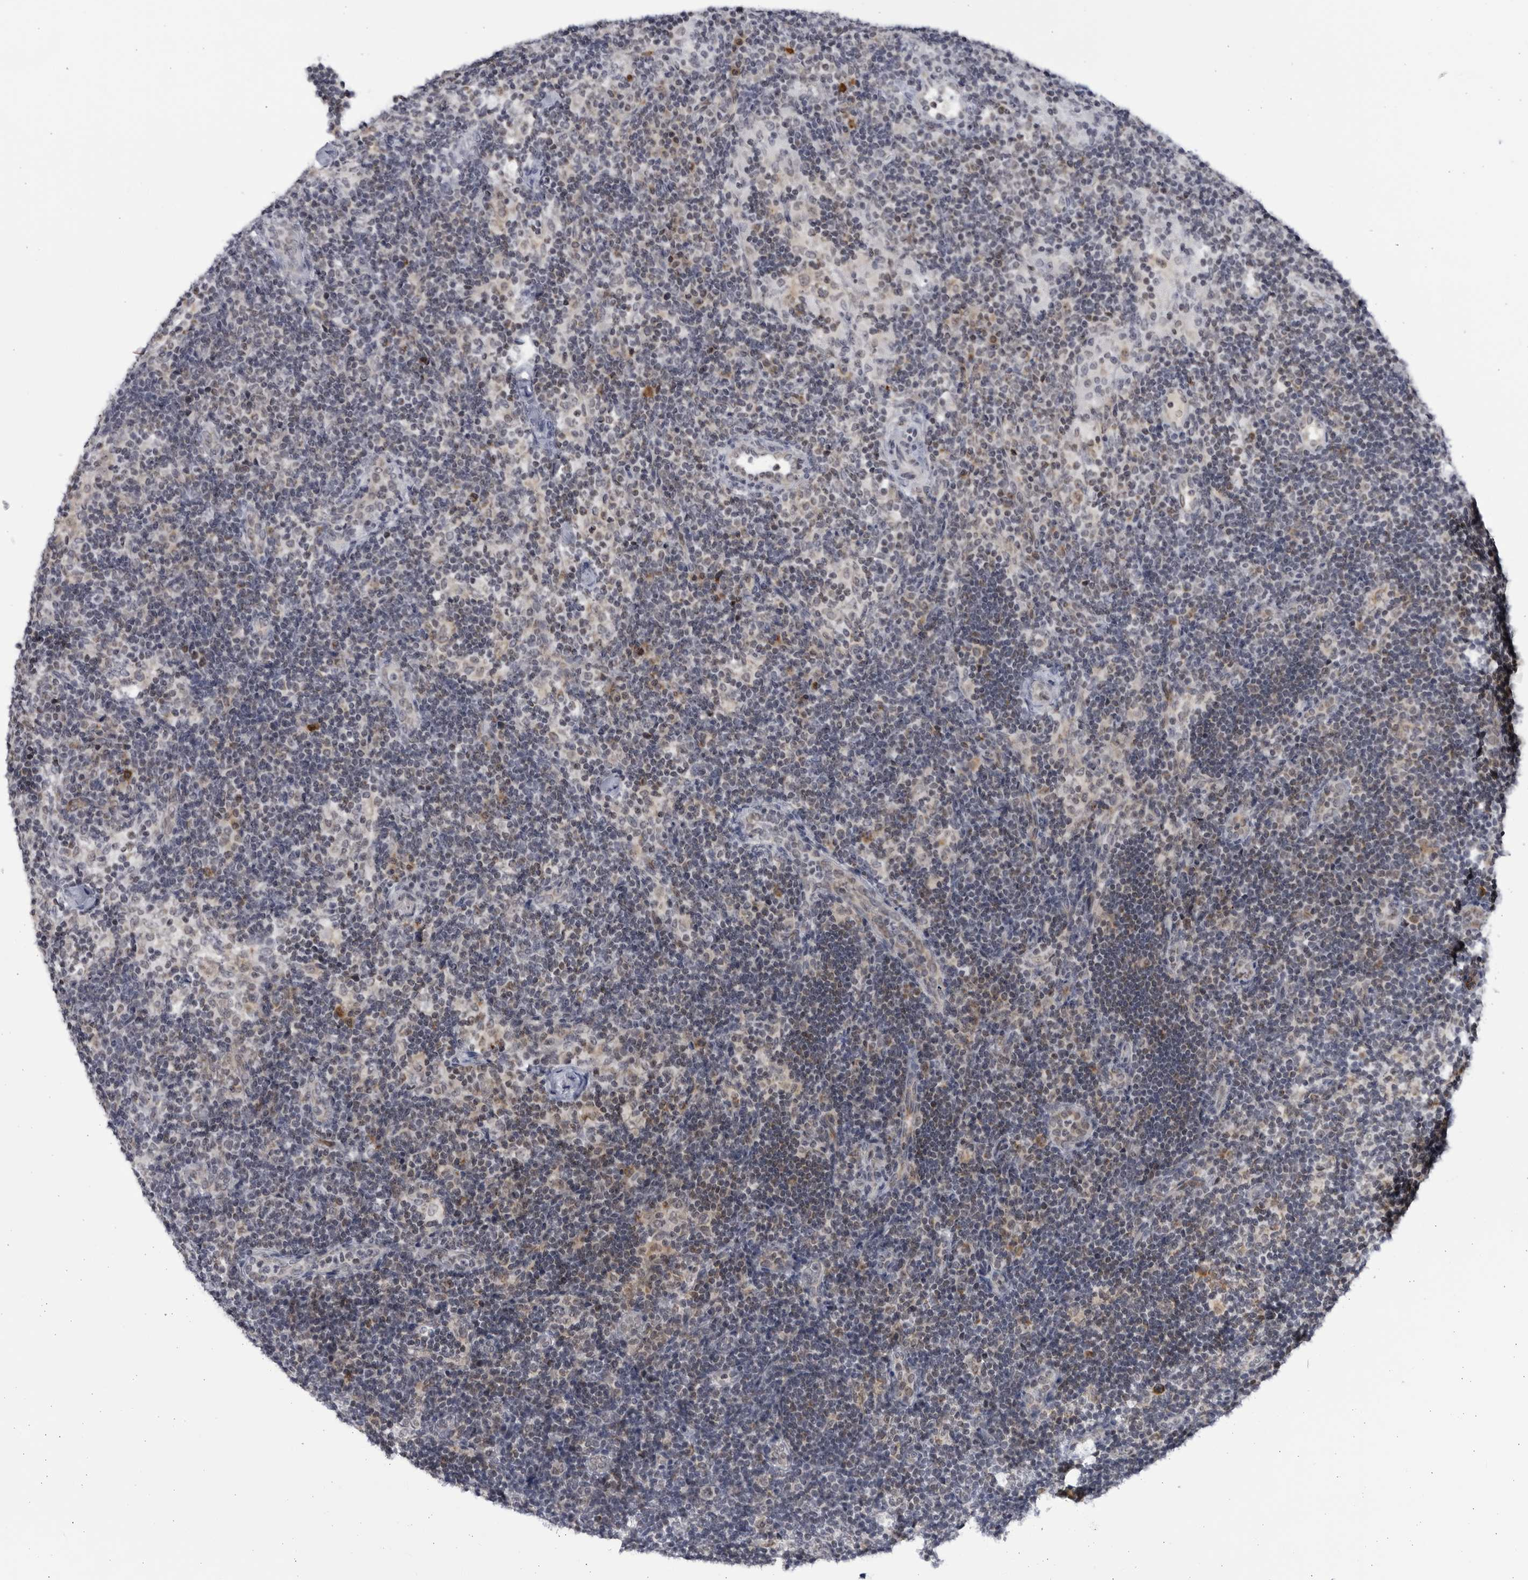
{"staining": {"intensity": "weak", "quantity": "<25%", "location": "cytoplasmic/membranous"}, "tissue": "lymph node", "cell_type": "Germinal center cells", "image_type": "normal", "snomed": [{"axis": "morphology", "description": "Normal tissue, NOS"}, {"axis": "topography", "description": "Lymph node"}], "caption": "This micrograph is of benign lymph node stained with immunohistochemistry (IHC) to label a protein in brown with the nuclei are counter-stained blue. There is no expression in germinal center cells. (DAB IHC visualized using brightfield microscopy, high magnification).", "gene": "SLC25A22", "patient": {"sex": "female", "age": 22}}